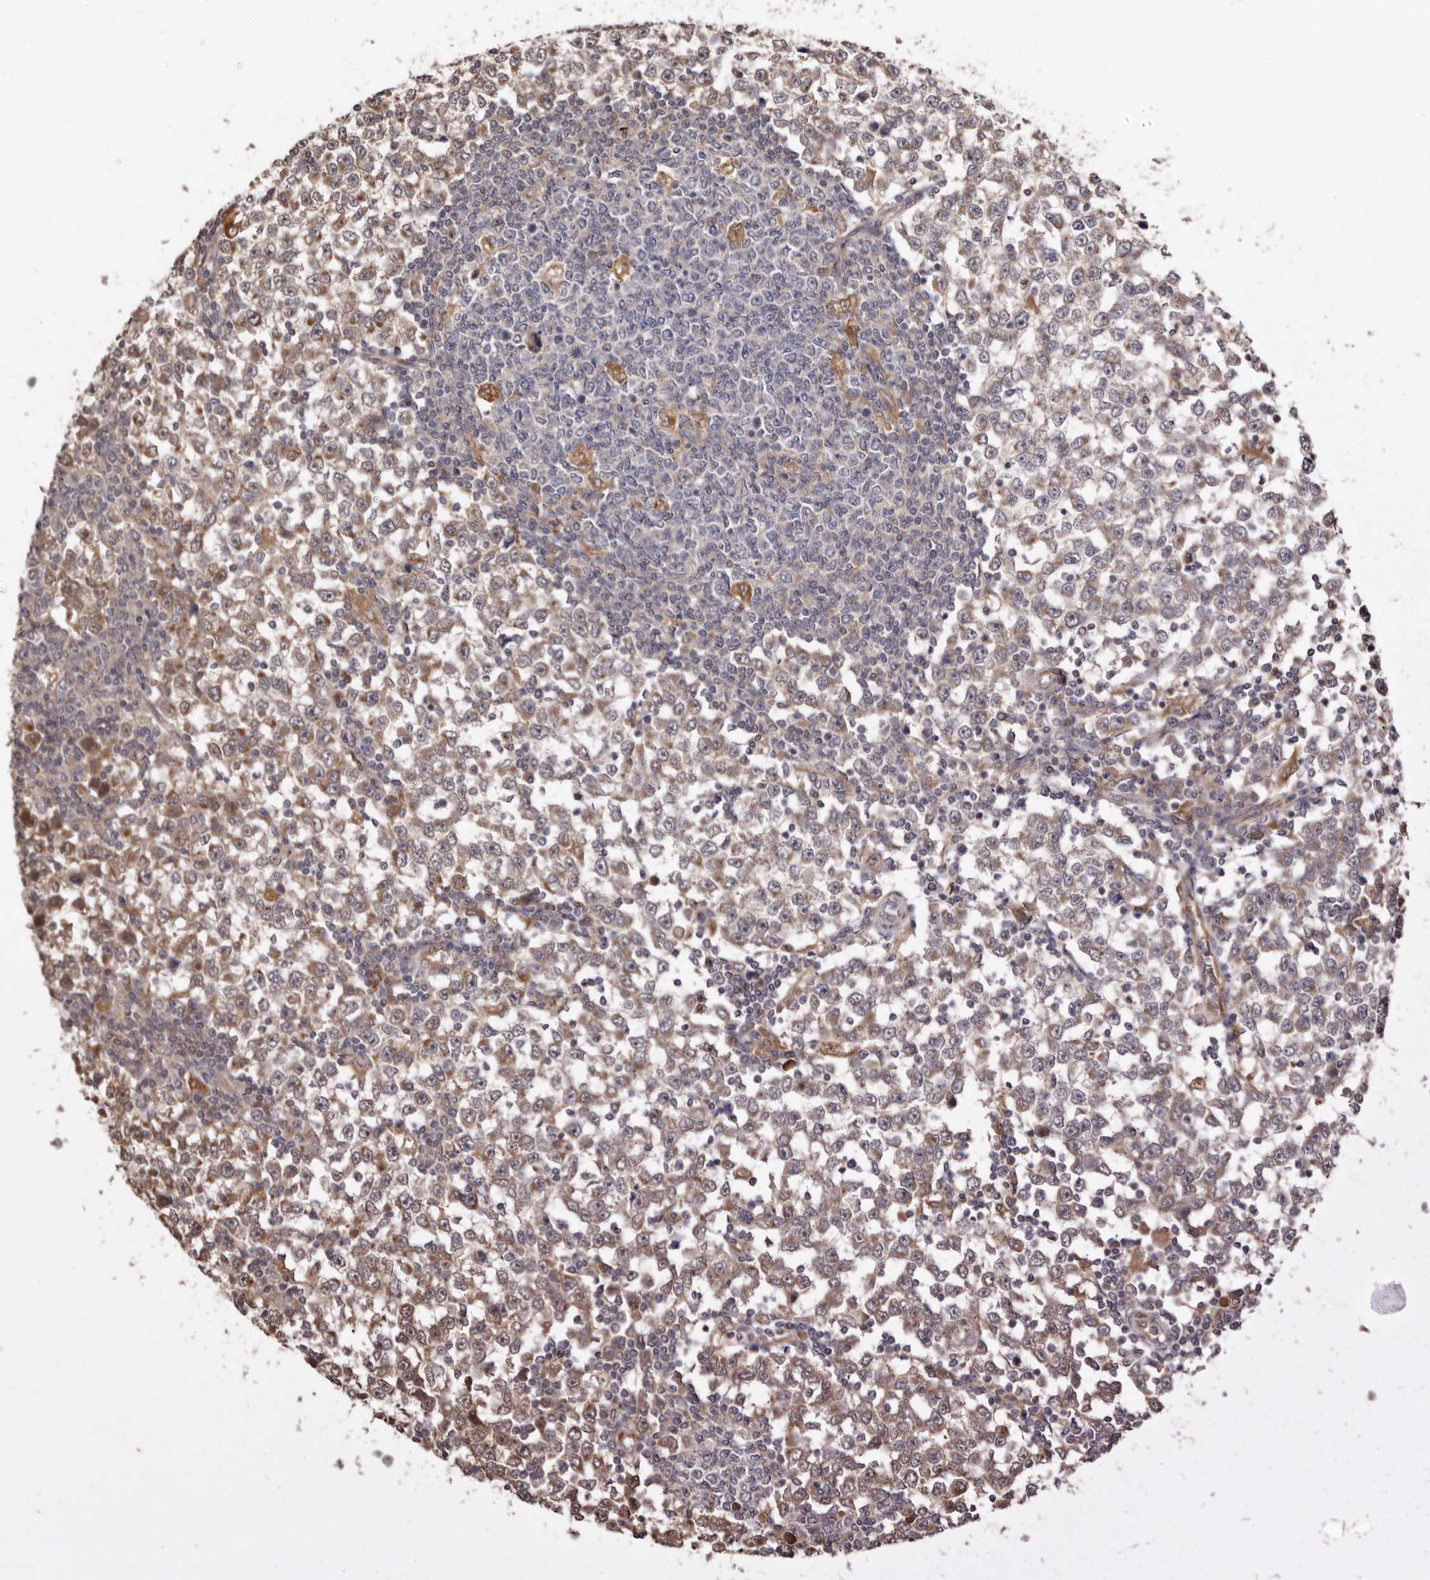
{"staining": {"intensity": "moderate", "quantity": ">75%", "location": "cytoplasmic/membranous"}, "tissue": "testis cancer", "cell_type": "Tumor cells", "image_type": "cancer", "snomed": [{"axis": "morphology", "description": "Seminoma, NOS"}, {"axis": "topography", "description": "Testis"}], "caption": "Moderate cytoplasmic/membranous staining for a protein is seen in approximately >75% of tumor cells of seminoma (testis) using IHC.", "gene": "RSPO2", "patient": {"sex": "male", "age": 65}}